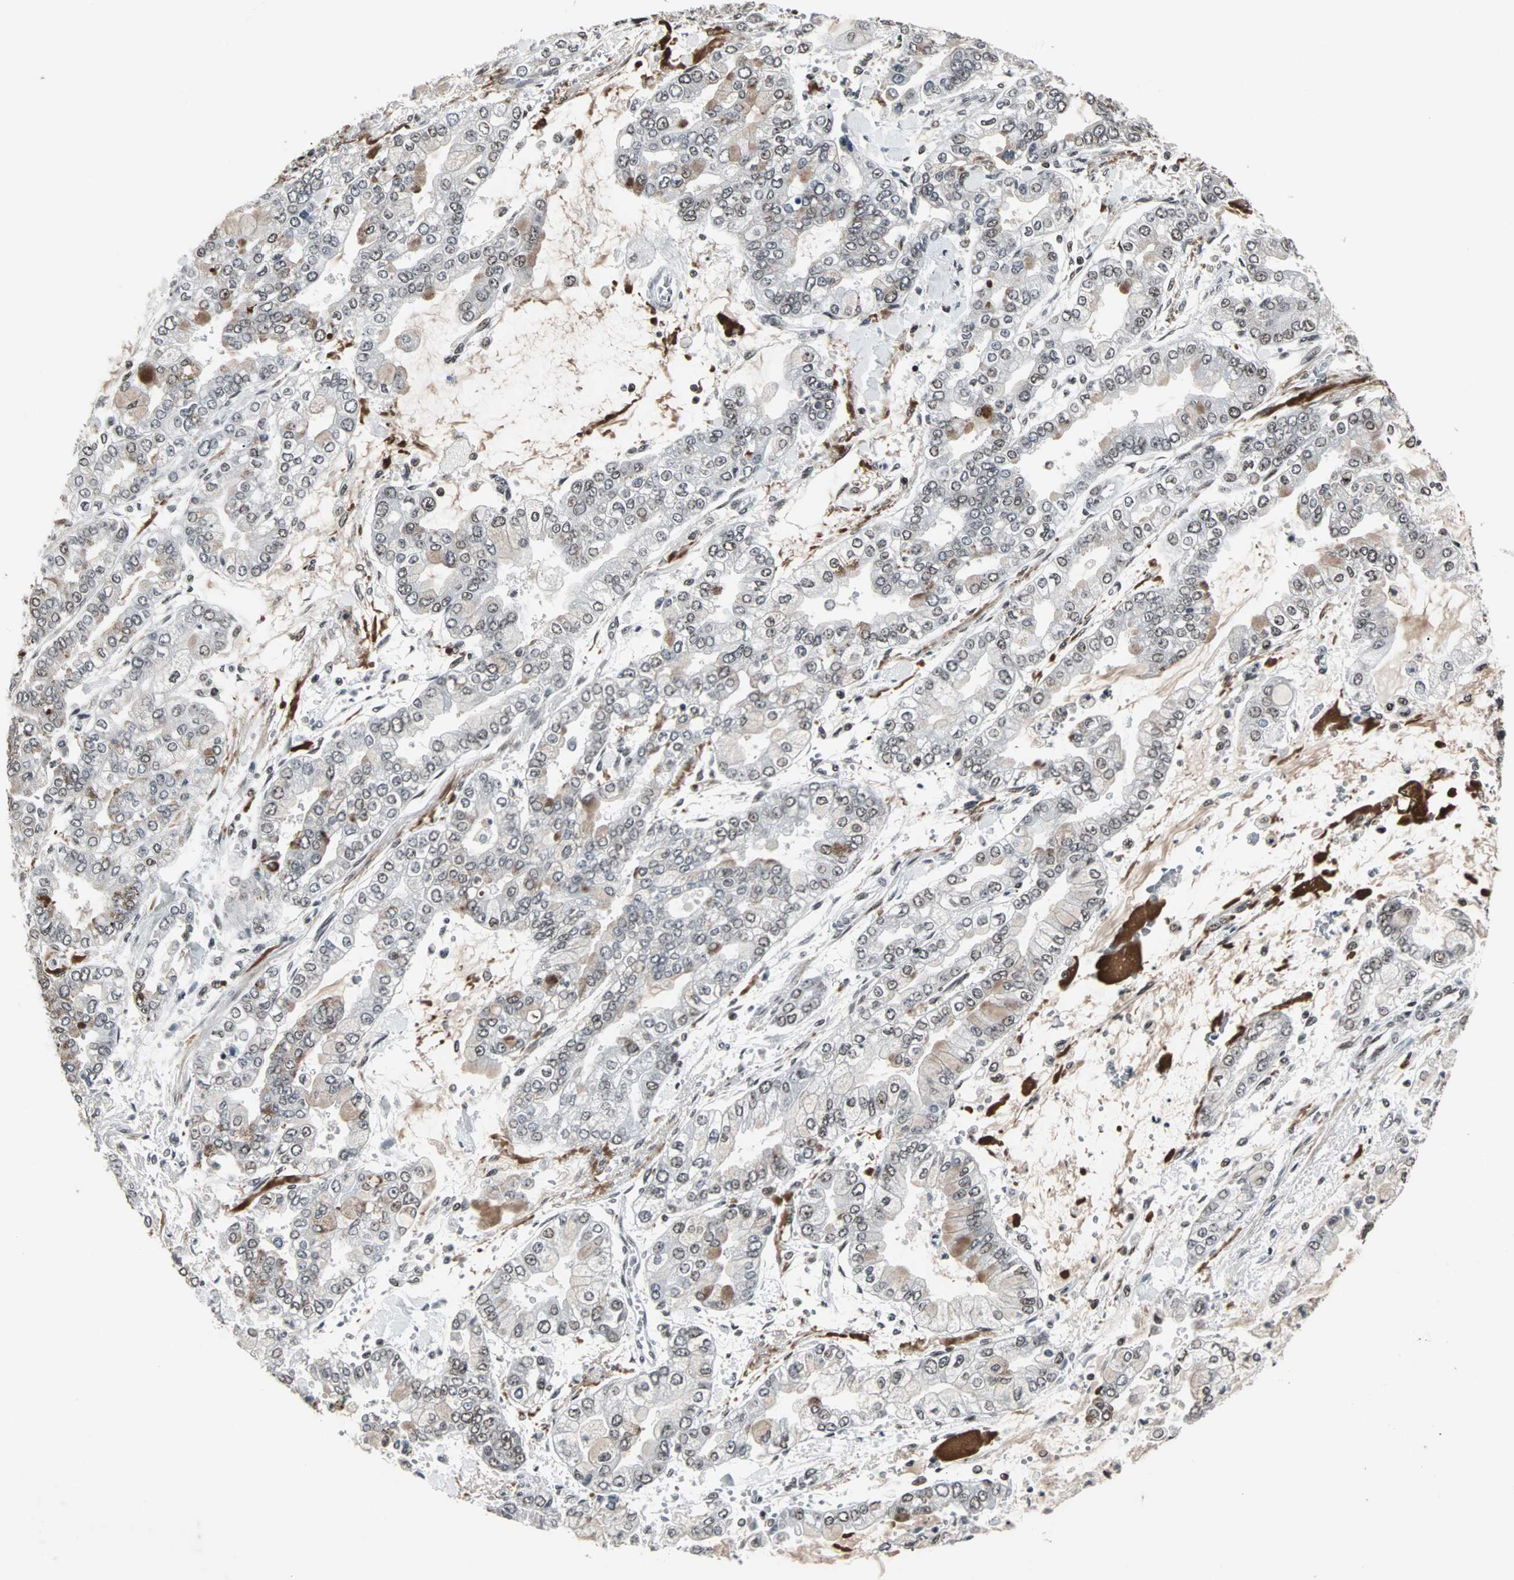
{"staining": {"intensity": "negative", "quantity": "none", "location": "none"}, "tissue": "stomach cancer", "cell_type": "Tumor cells", "image_type": "cancer", "snomed": [{"axis": "morphology", "description": "Normal tissue, NOS"}, {"axis": "morphology", "description": "Adenocarcinoma, NOS"}, {"axis": "topography", "description": "Stomach, upper"}, {"axis": "topography", "description": "Stomach"}], "caption": "IHC image of neoplastic tissue: human adenocarcinoma (stomach) stained with DAB (3,3'-diaminobenzidine) displays no significant protein expression in tumor cells. Brightfield microscopy of immunohistochemistry stained with DAB (brown) and hematoxylin (blue), captured at high magnification.", "gene": "PNKP", "patient": {"sex": "male", "age": 76}}